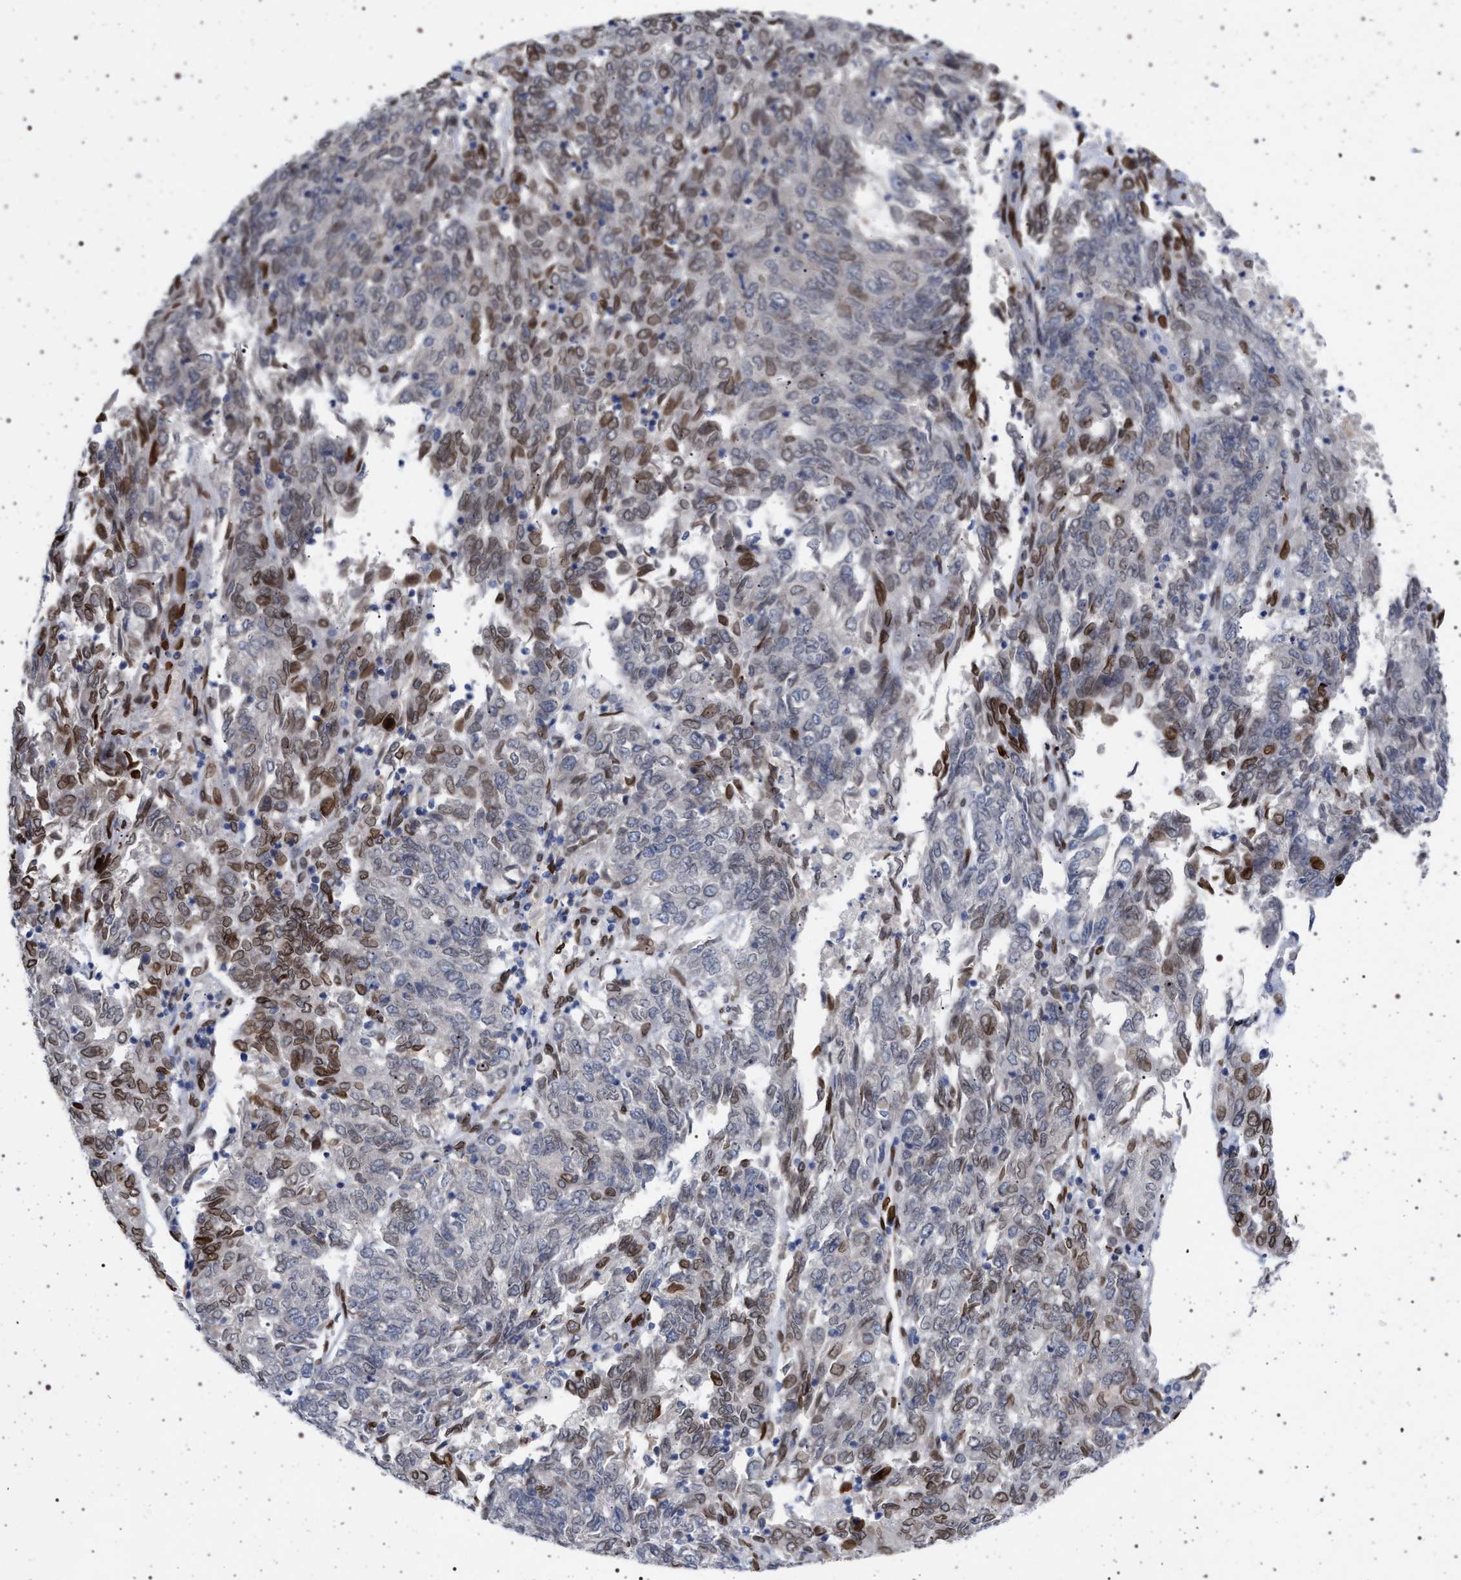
{"staining": {"intensity": "moderate", "quantity": "25%-75%", "location": "cytoplasmic/membranous,nuclear"}, "tissue": "endometrial cancer", "cell_type": "Tumor cells", "image_type": "cancer", "snomed": [{"axis": "morphology", "description": "Adenocarcinoma, NOS"}, {"axis": "topography", "description": "Endometrium"}], "caption": "Endometrial cancer stained with immunohistochemistry exhibits moderate cytoplasmic/membranous and nuclear expression in about 25%-75% of tumor cells.", "gene": "ING2", "patient": {"sex": "female", "age": 80}}